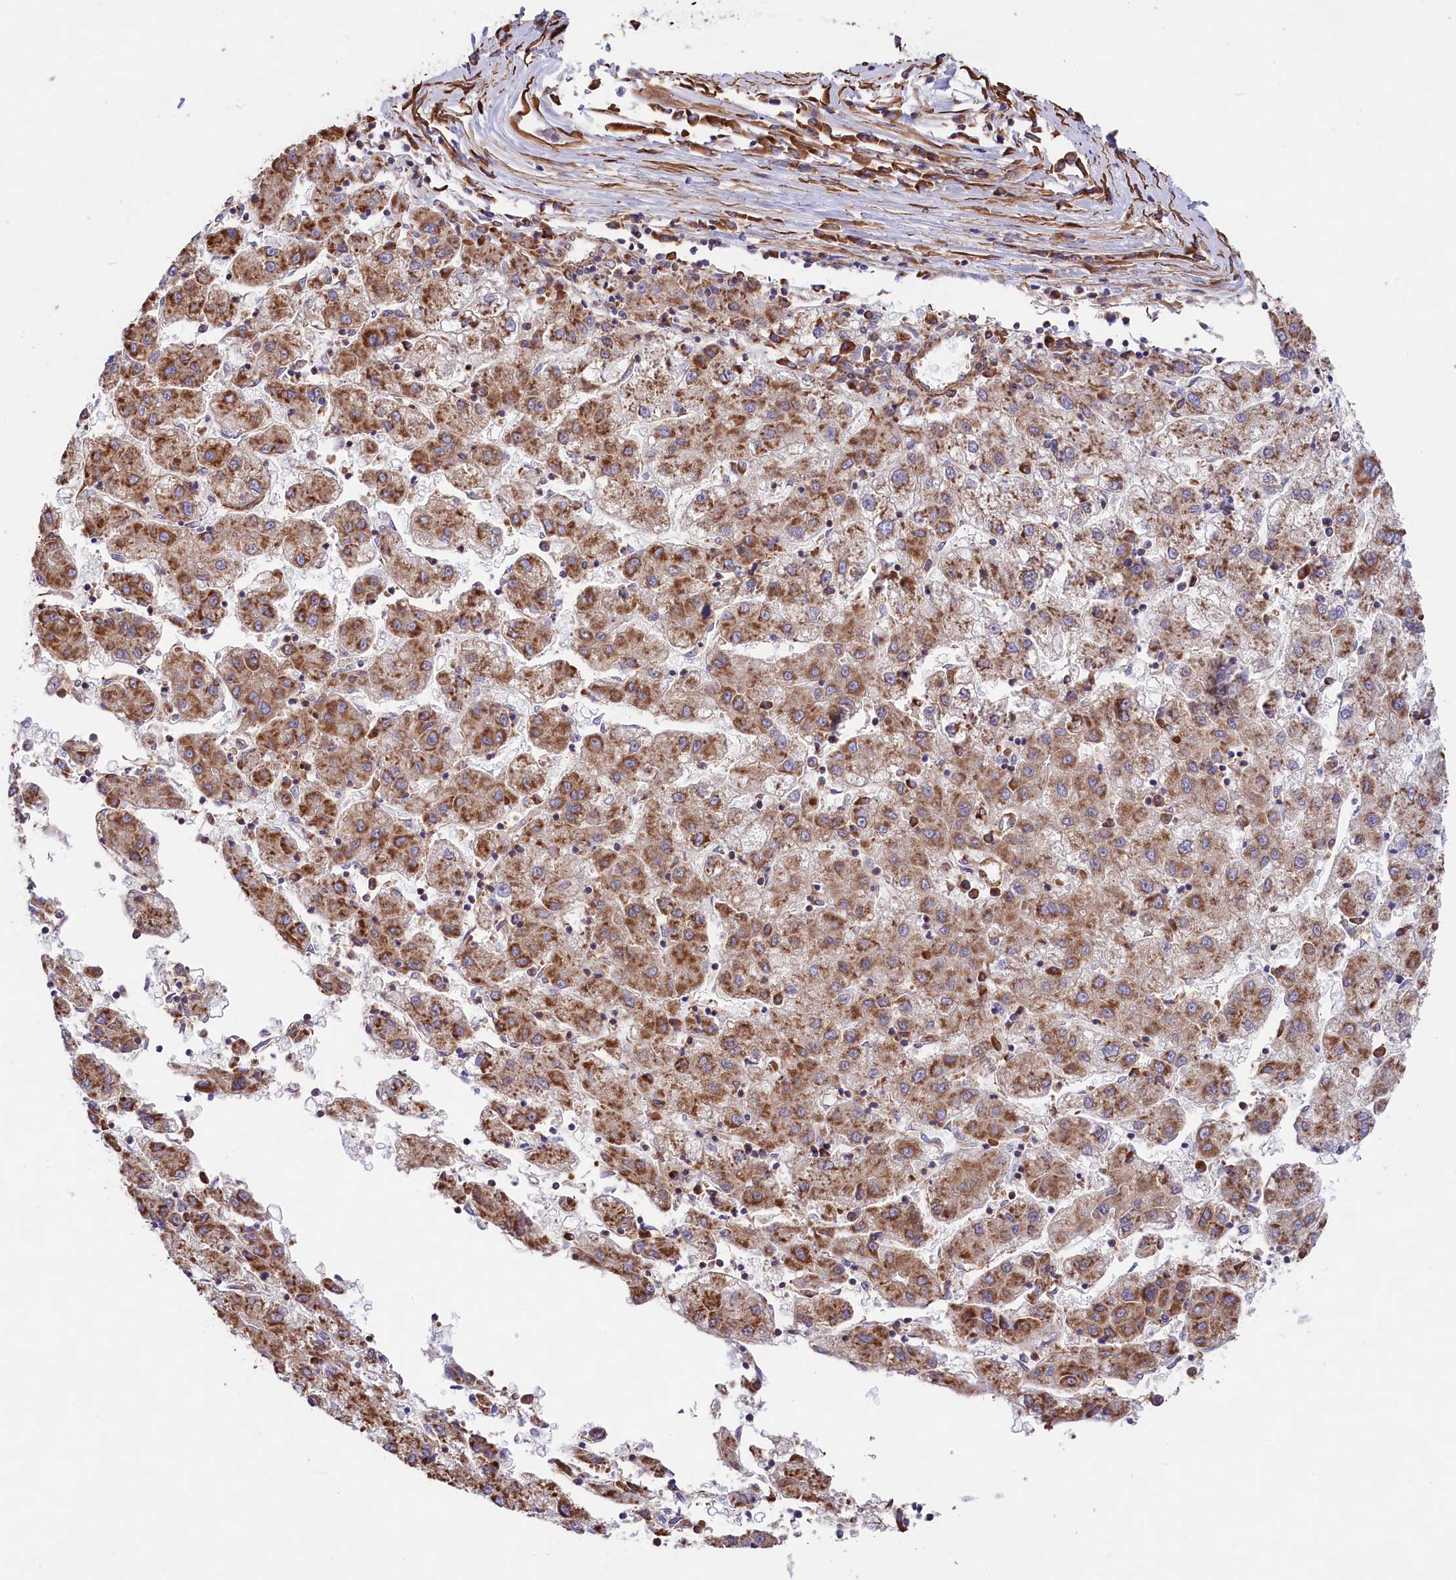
{"staining": {"intensity": "moderate", "quantity": ">75%", "location": "cytoplasmic/membranous"}, "tissue": "liver cancer", "cell_type": "Tumor cells", "image_type": "cancer", "snomed": [{"axis": "morphology", "description": "Carcinoma, Hepatocellular, NOS"}, {"axis": "topography", "description": "Liver"}], "caption": "Moderate cytoplasmic/membranous protein positivity is identified in approximately >75% of tumor cells in liver cancer (hepatocellular carcinoma).", "gene": "GYS1", "patient": {"sex": "male", "age": 72}}